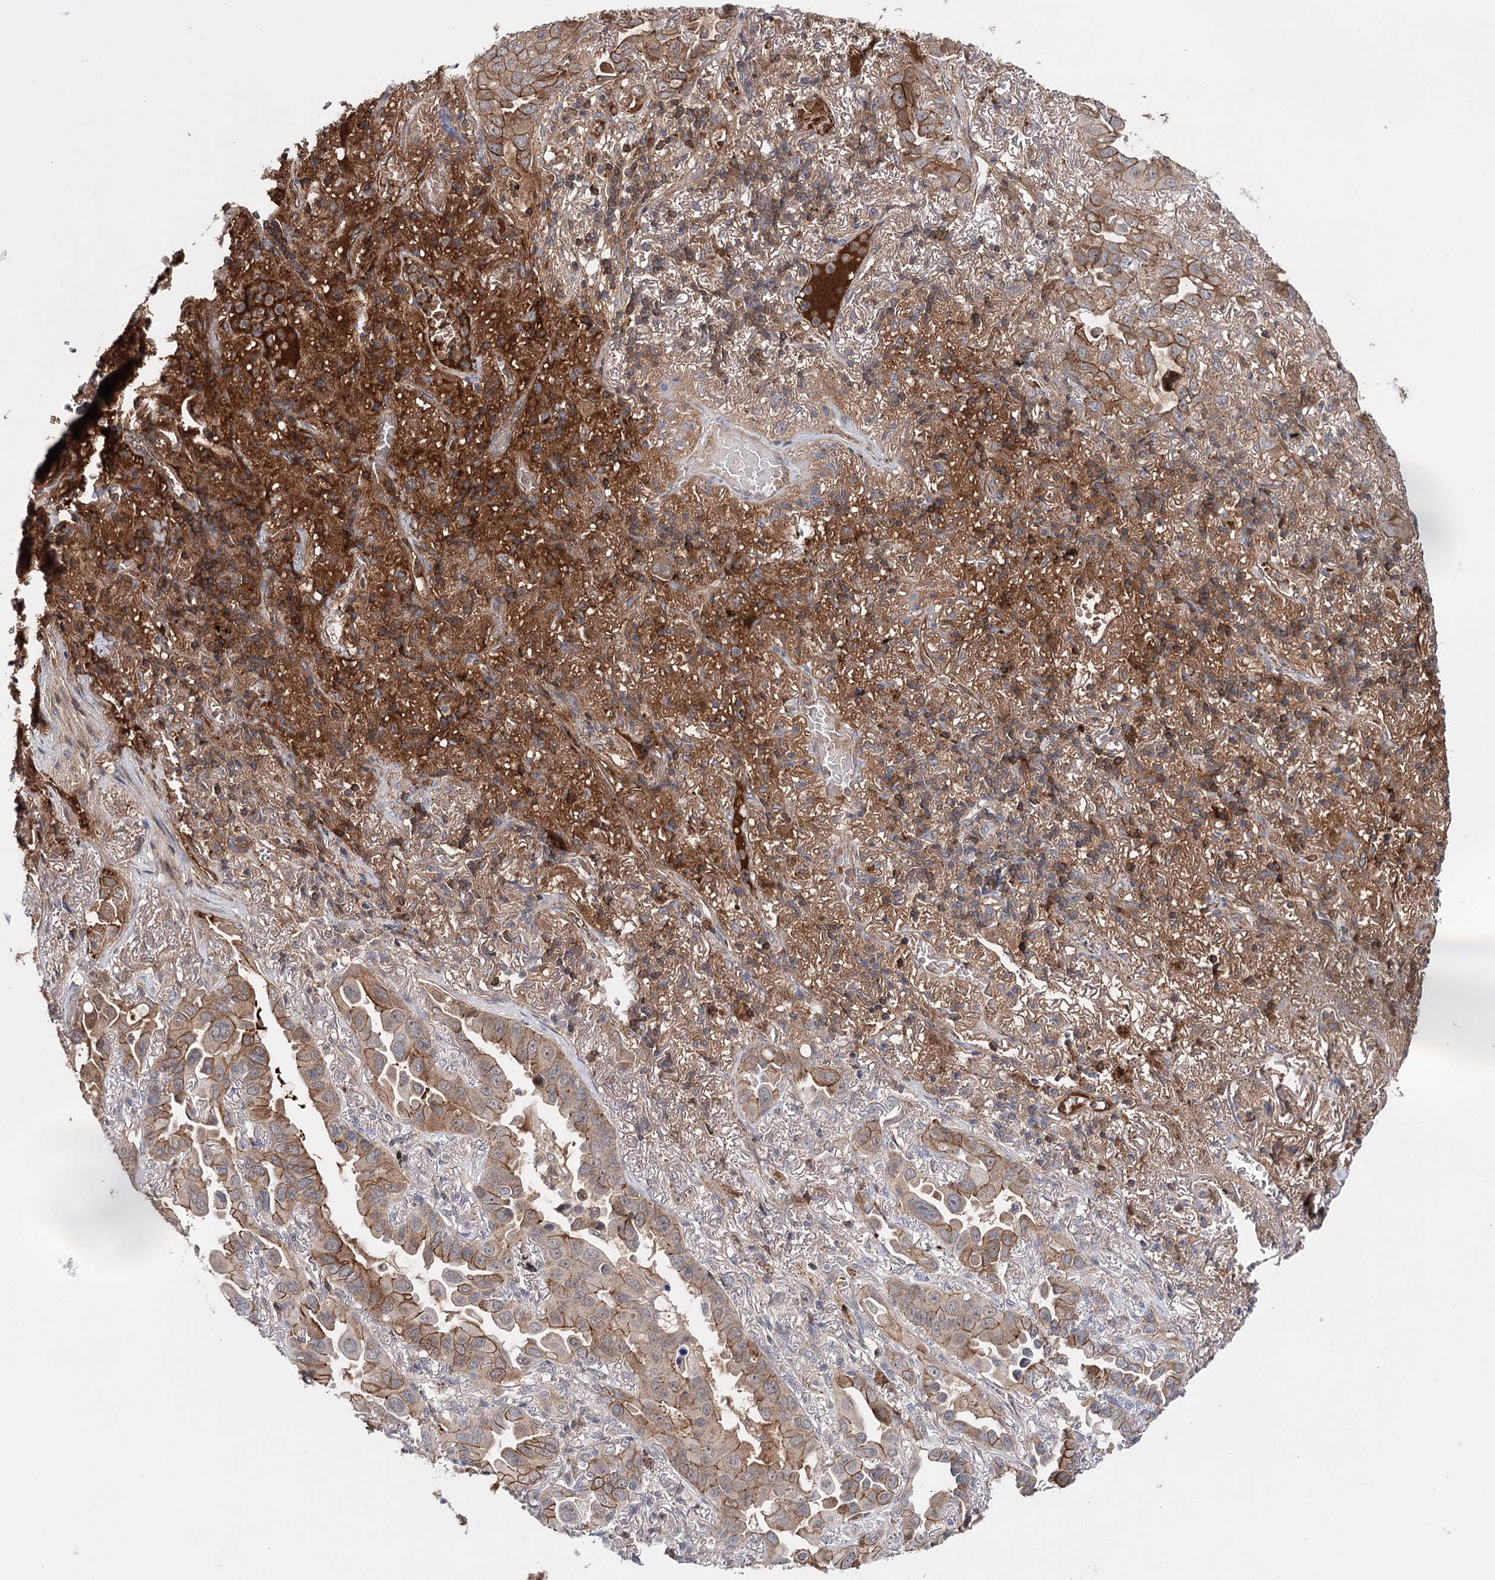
{"staining": {"intensity": "moderate", "quantity": ">75%", "location": "cytoplasmic/membranous"}, "tissue": "lung cancer", "cell_type": "Tumor cells", "image_type": "cancer", "snomed": [{"axis": "morphology", "description": "Adenocarcinoma, NOS"}, {"axis": "topography", "description": "Lung"}], "caption": "A histopathology image of human lung cancer (adenocarcinoma) stained for a protein demonstrates moderate cytoplasmic/membranous brown staining in tumor cells. (Brightfield microscopy of DAB IHC at high magnification).", "gene": "PKP4", "patient": {"sex": "male", "age": 64}}